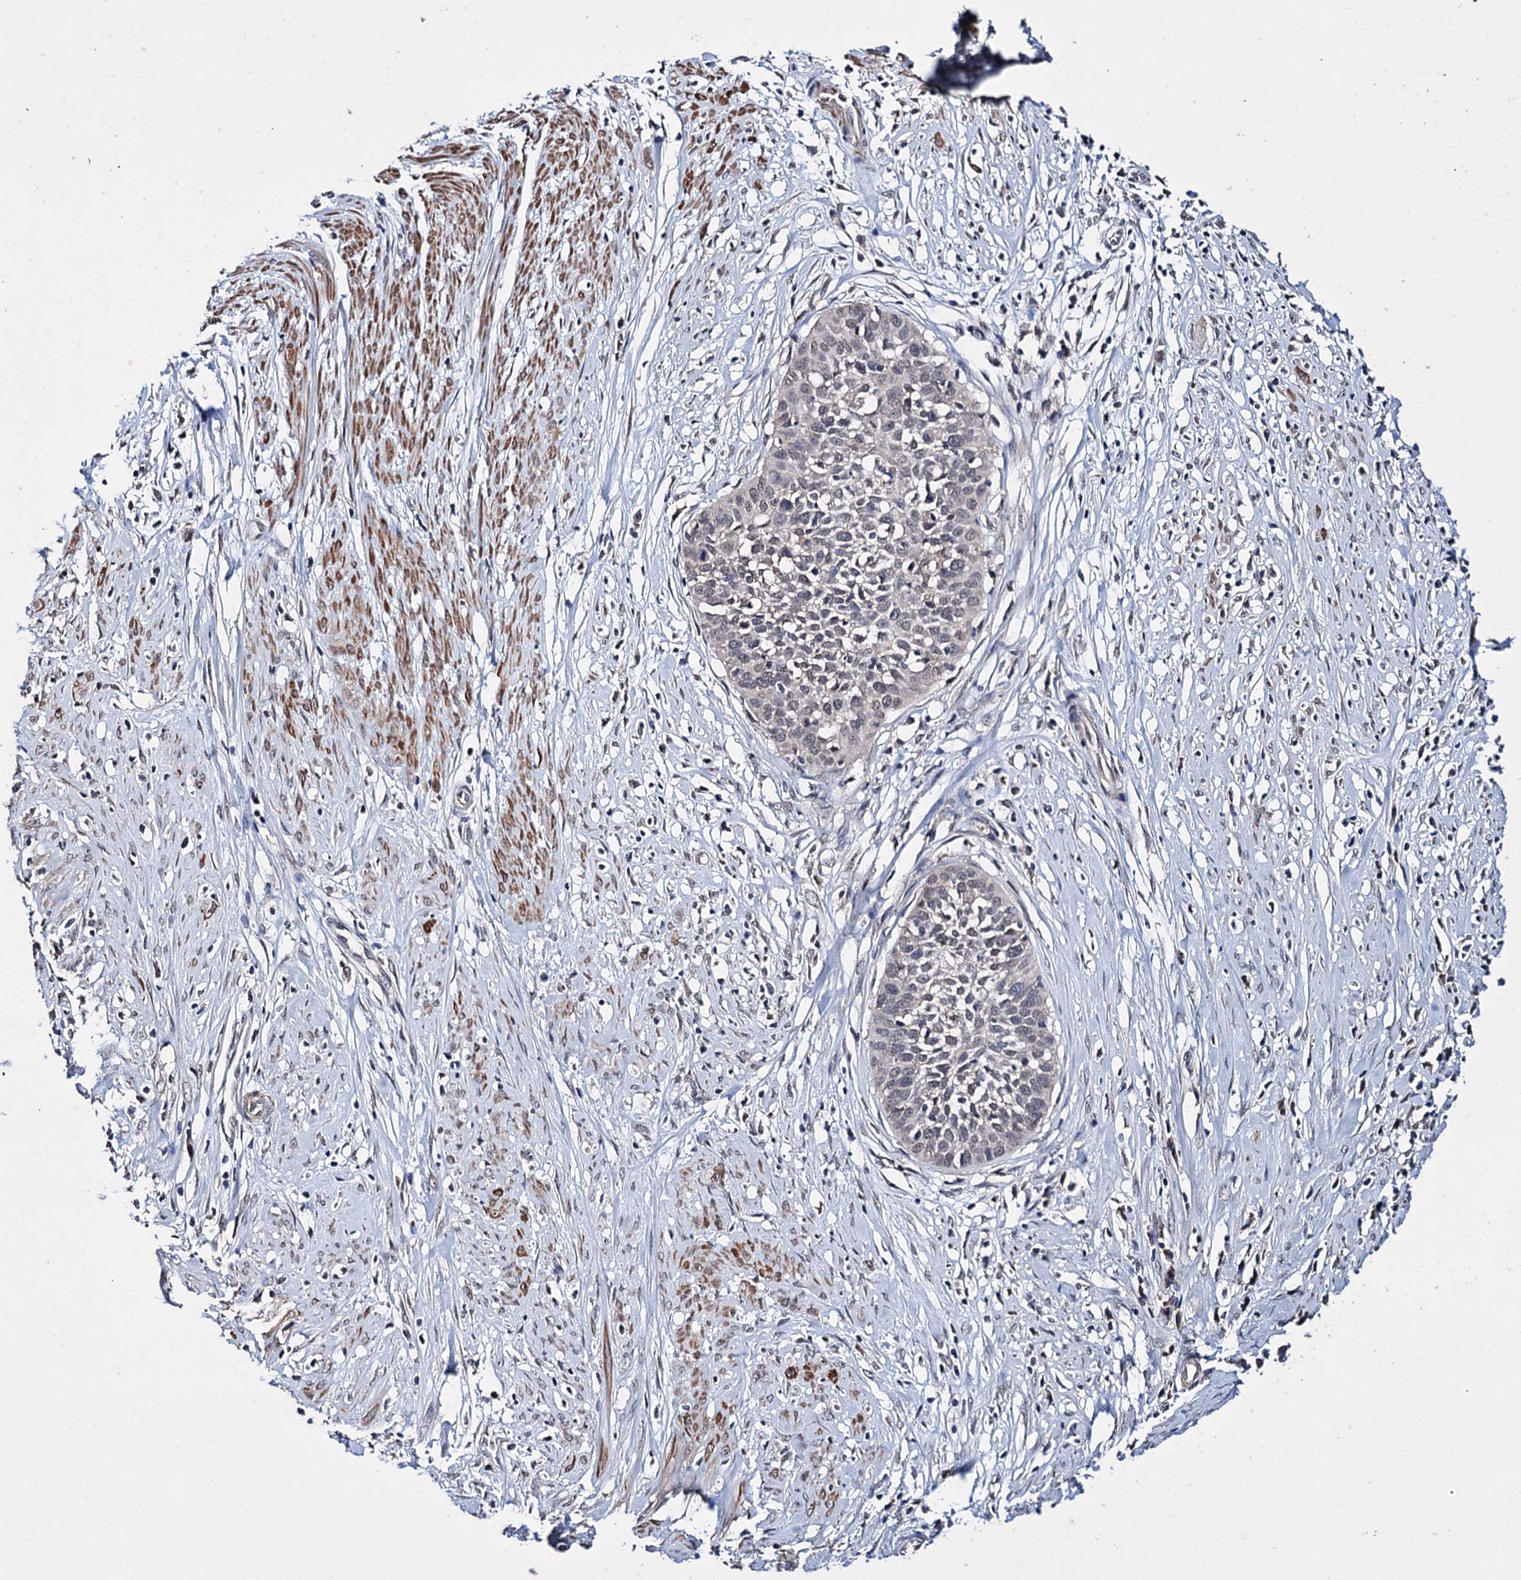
{"staining": {"intensity": "negative", "quantity": "none", "location": "none"}, "tissue": "cervical cancer", "cell_type": "Tumor cells", "image_type": "cancer", "snomed": [{"axis": "morphology", "description": "Squamous cell carcinoma, NOS"}, {"axis": "topography", "description": "Cervix"}], "caption": "Immunohistochemical staining of cervical cancer demonstrates no significant expression in tumor cells.", "gene": "CLPB", "patient": {"sex": "female", "age": 34}}